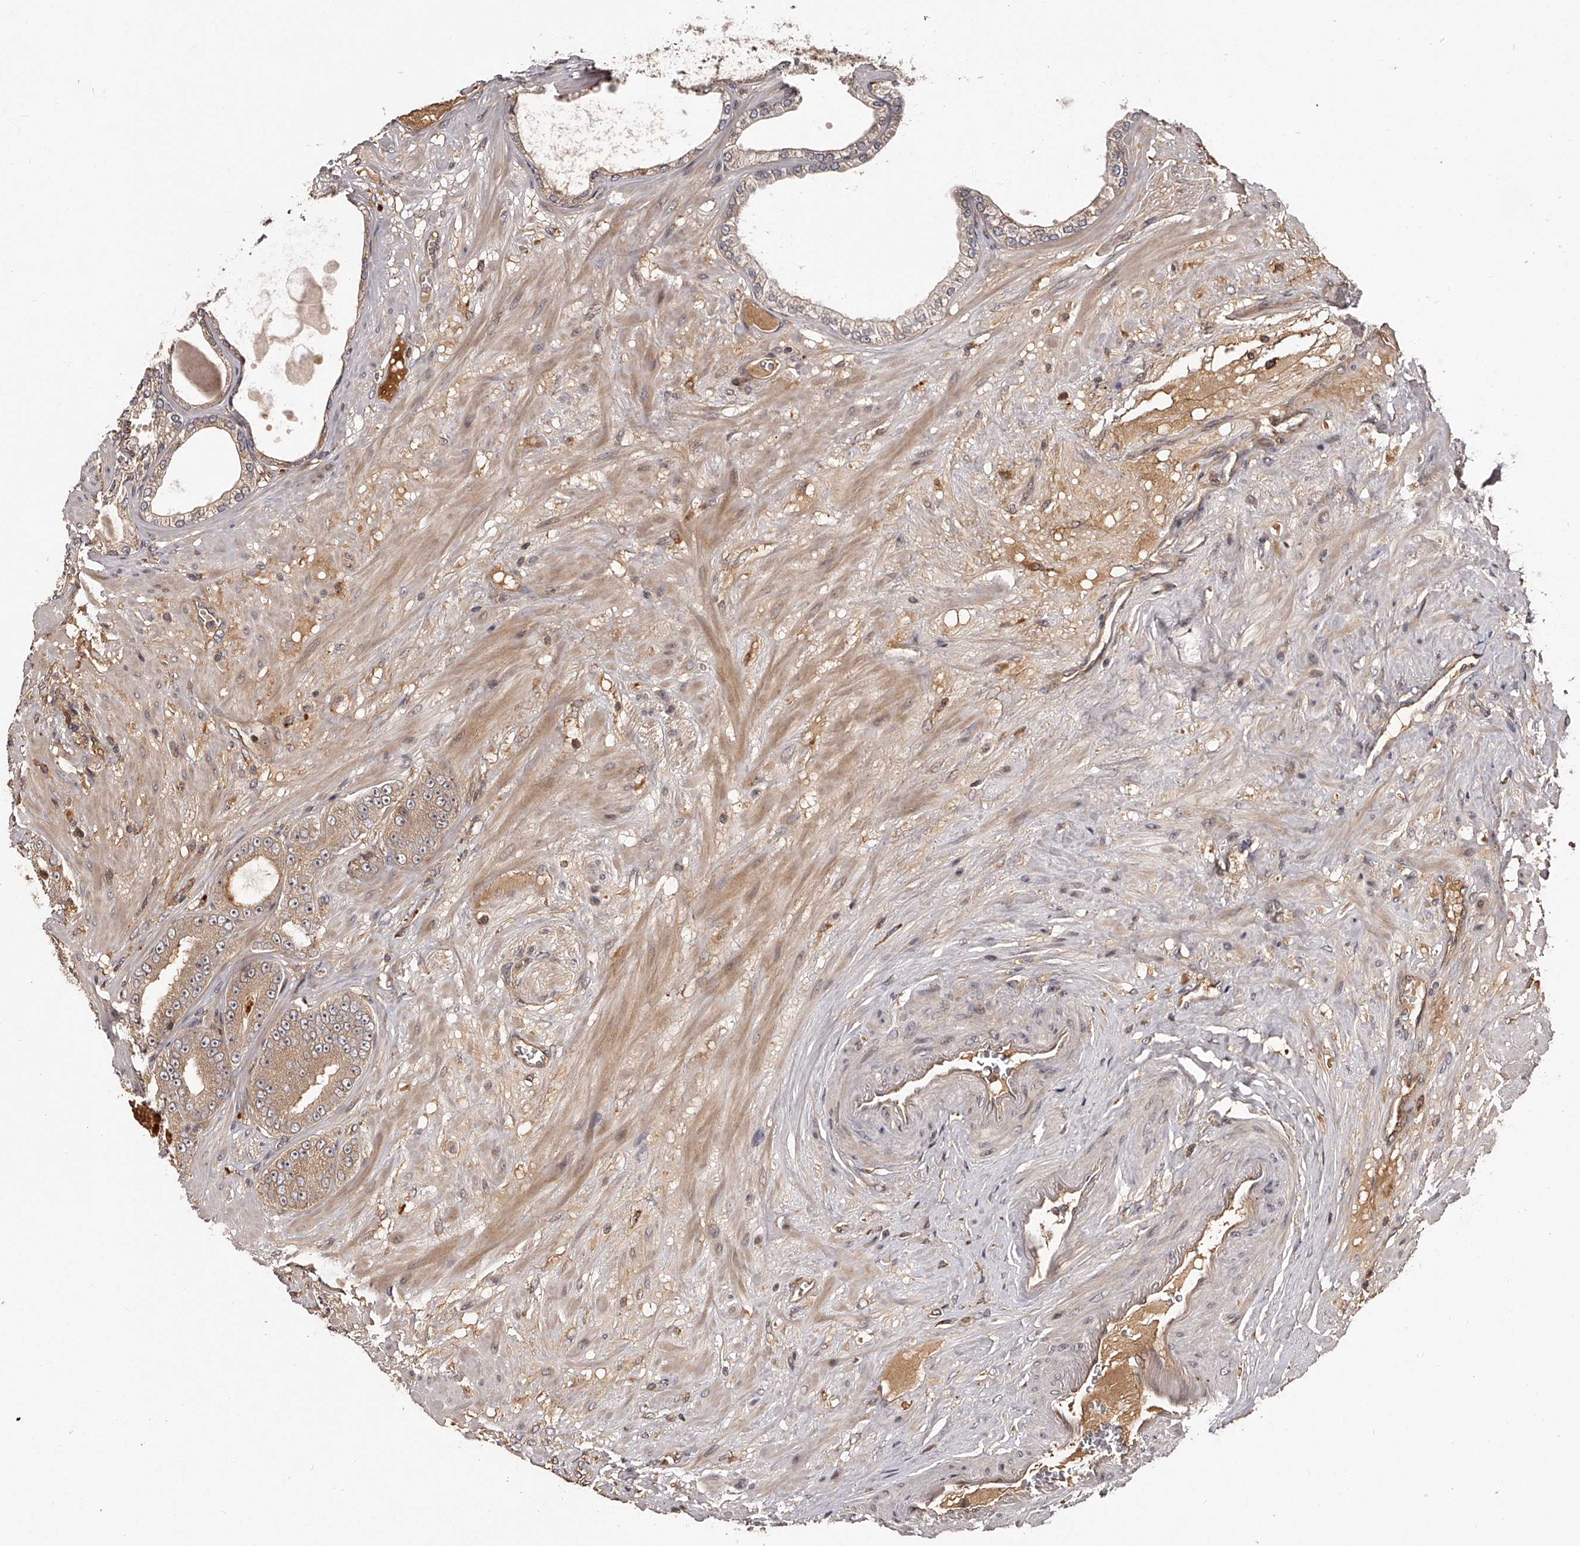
{"staining": {"intensity": "weak", "quantity": ">75%", "location": "cytoplasmic/membranous"}, "tissue": "prostate cancer", "cell_type": "Tumor cells", "image_type": "cancer", "snomed": [{"axis": "morphology", "description": "Adenocarcinoma, Low grade"}, {"axis": "topography", "description": "Prostate"}], "caption": "Adenocarcinoma (low-grade) (prostate) stained for a protein displays weak cytoplasmic/membranous positivity in tumor cells.", "gene": "CRYZL1", "patient": {"sex": "male", "age": 63}}